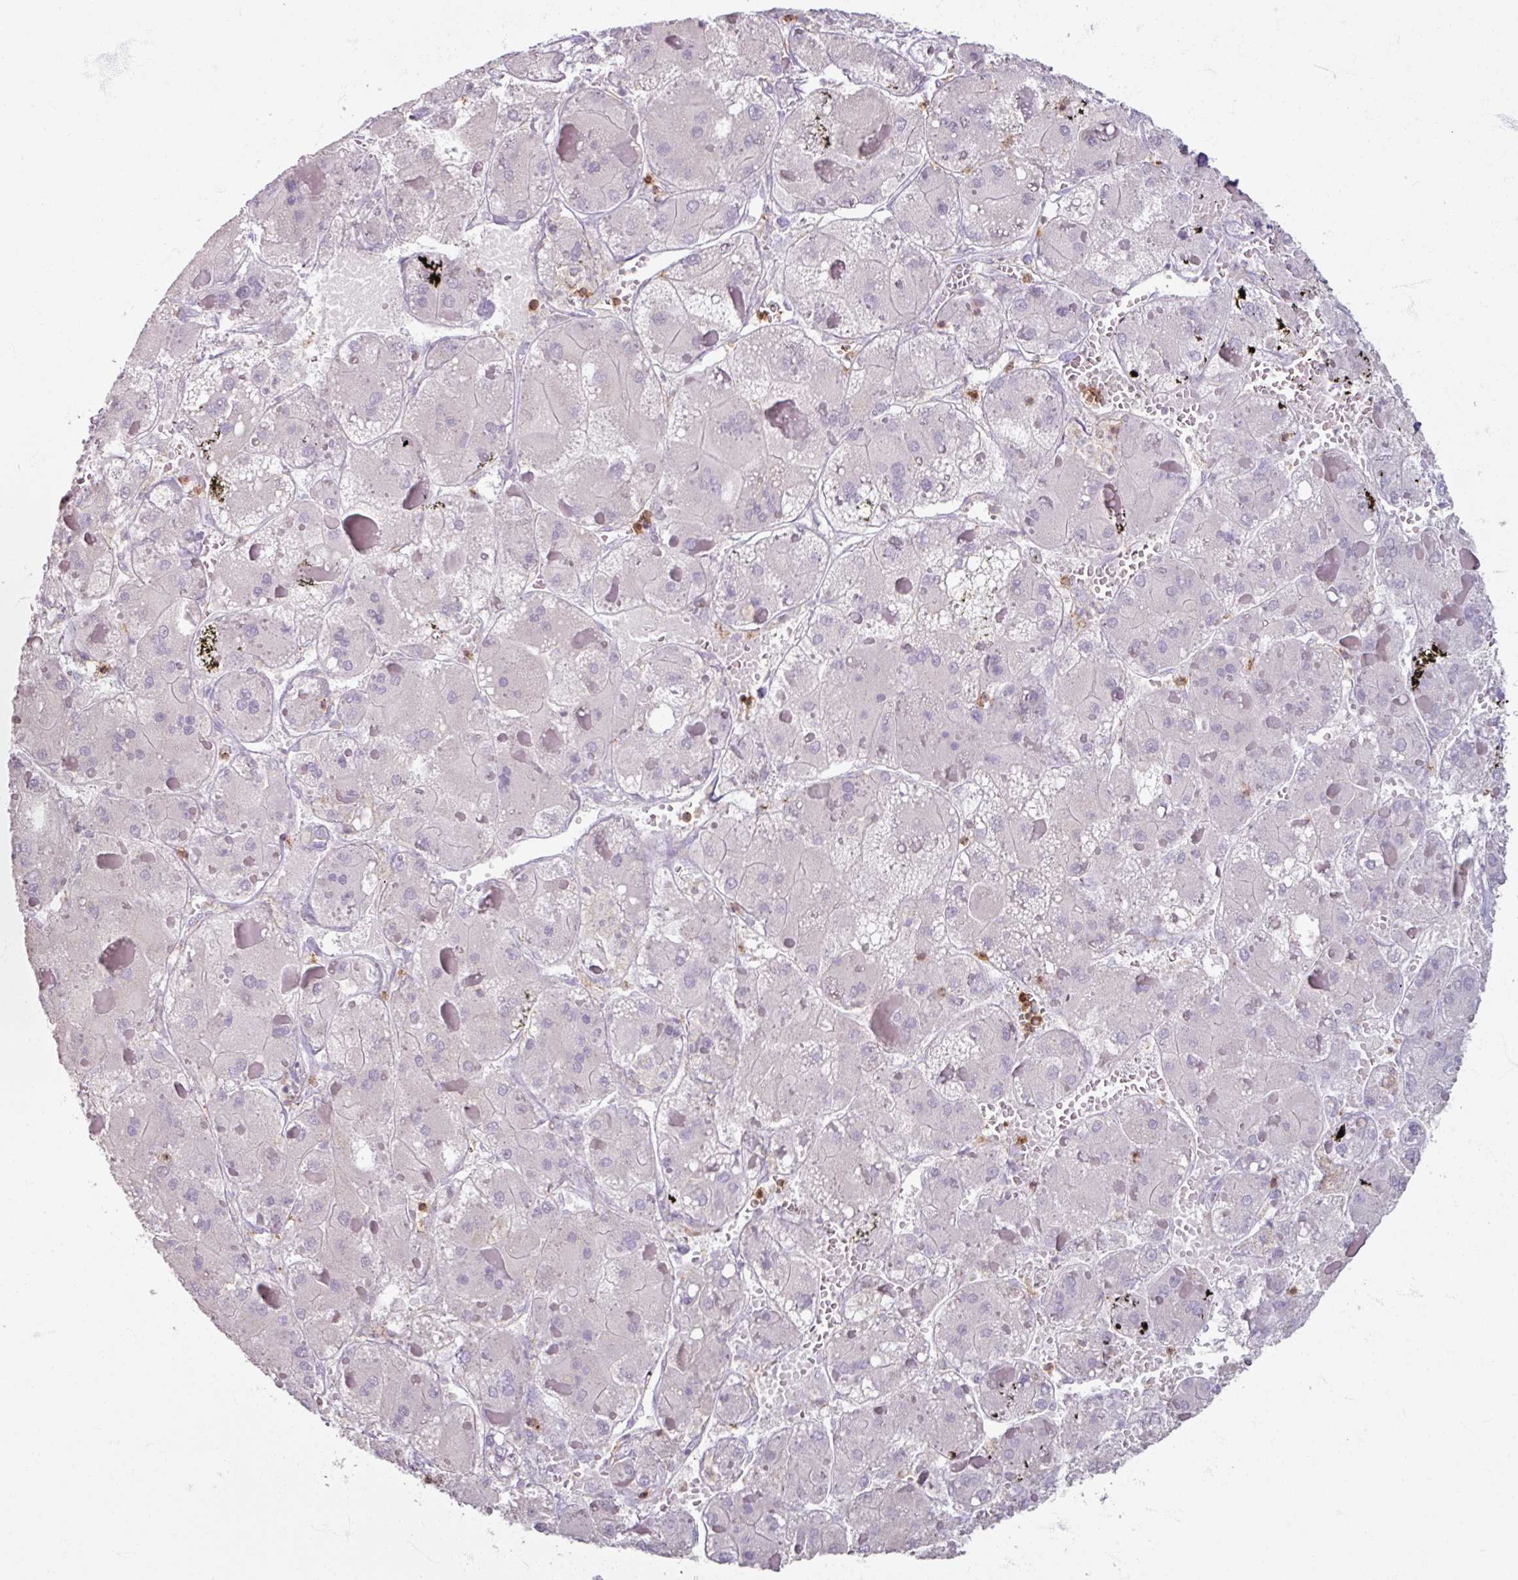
{"staining": {"intensity": "negative", "quantity": "none", "location": "none"}, "tissue": "liver cancer", "cell_type": "Tumor cells", "image_type": "cancer", "snomed": [{"axis": "morphology", "description": "Carcinoma, Hepatocellular, NOS"}, {"axis": "topography", "description": "Liver"}], "caption": "Immunohistochemistry histopathology image of human liver cancer stained for a protein (brown), which demonstrates no positivity in tumor cells.", "gene": "PTPRC", "patient": {"sex": "female", "age": 73}}